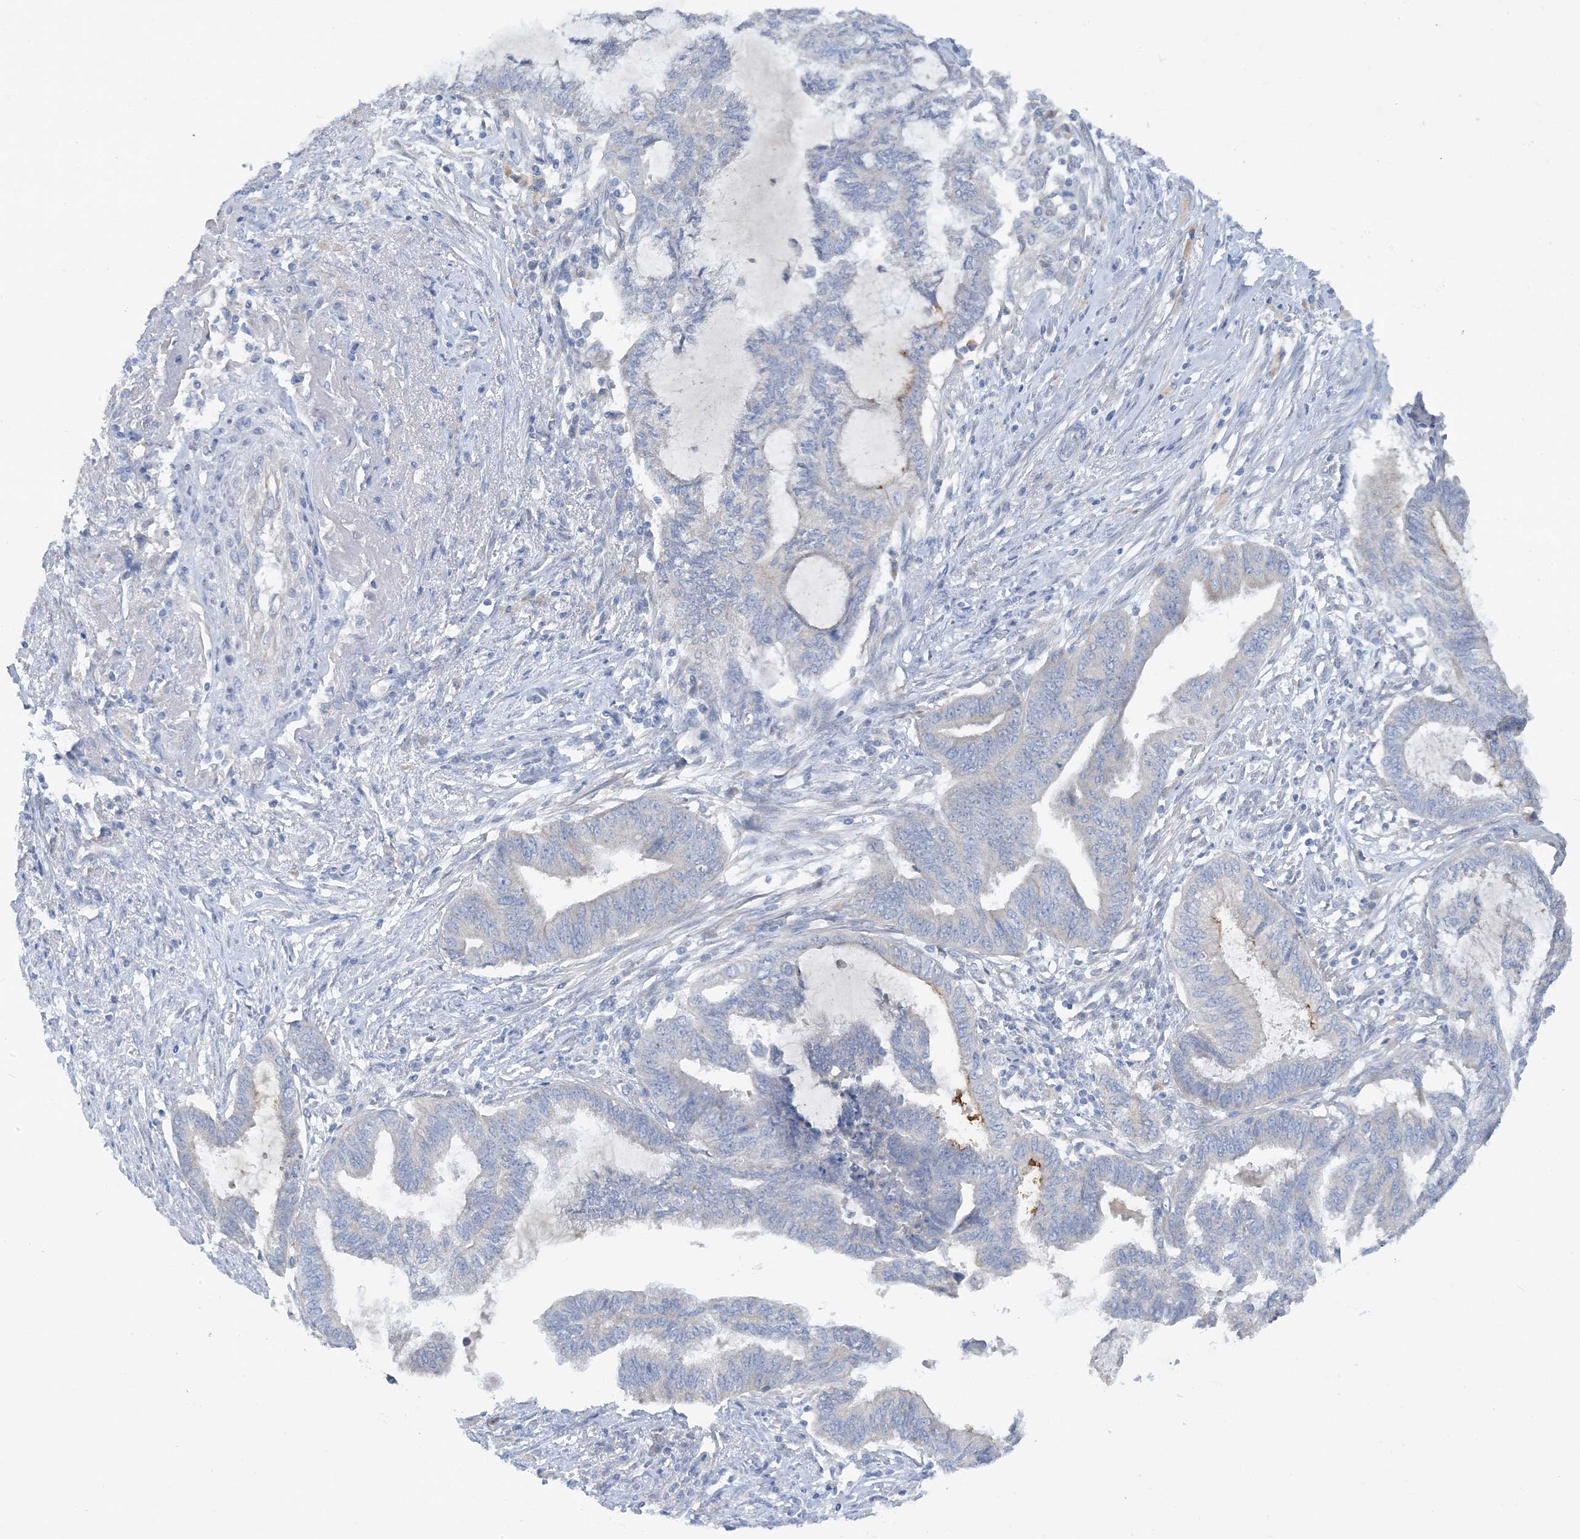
{"staining": {"intensity": "negative", "quantity": "none", "location": "none"}, "tissue": "endometrial cancer", "cell_type": "Tumor cells", "image_type": "cancer", "snomed": [{"axis": "morphology", "description": "Adenocarcinoma, NOS"}, {"axis": "topography", "description": "Endometrium"}], "caption": "Immunohistochemical staining of human endometrial cancer exhibits no significant staining in tumor cells. The staining was performed using DAB (3,3'-diaminobenzidine) to visualize the protein expression in brown, while the nuclei were stained in blue with hematoxylin (Magnification: 20x).", "gene": "ZCCHC18", "patient": {"sex": "female", "age": 86}}